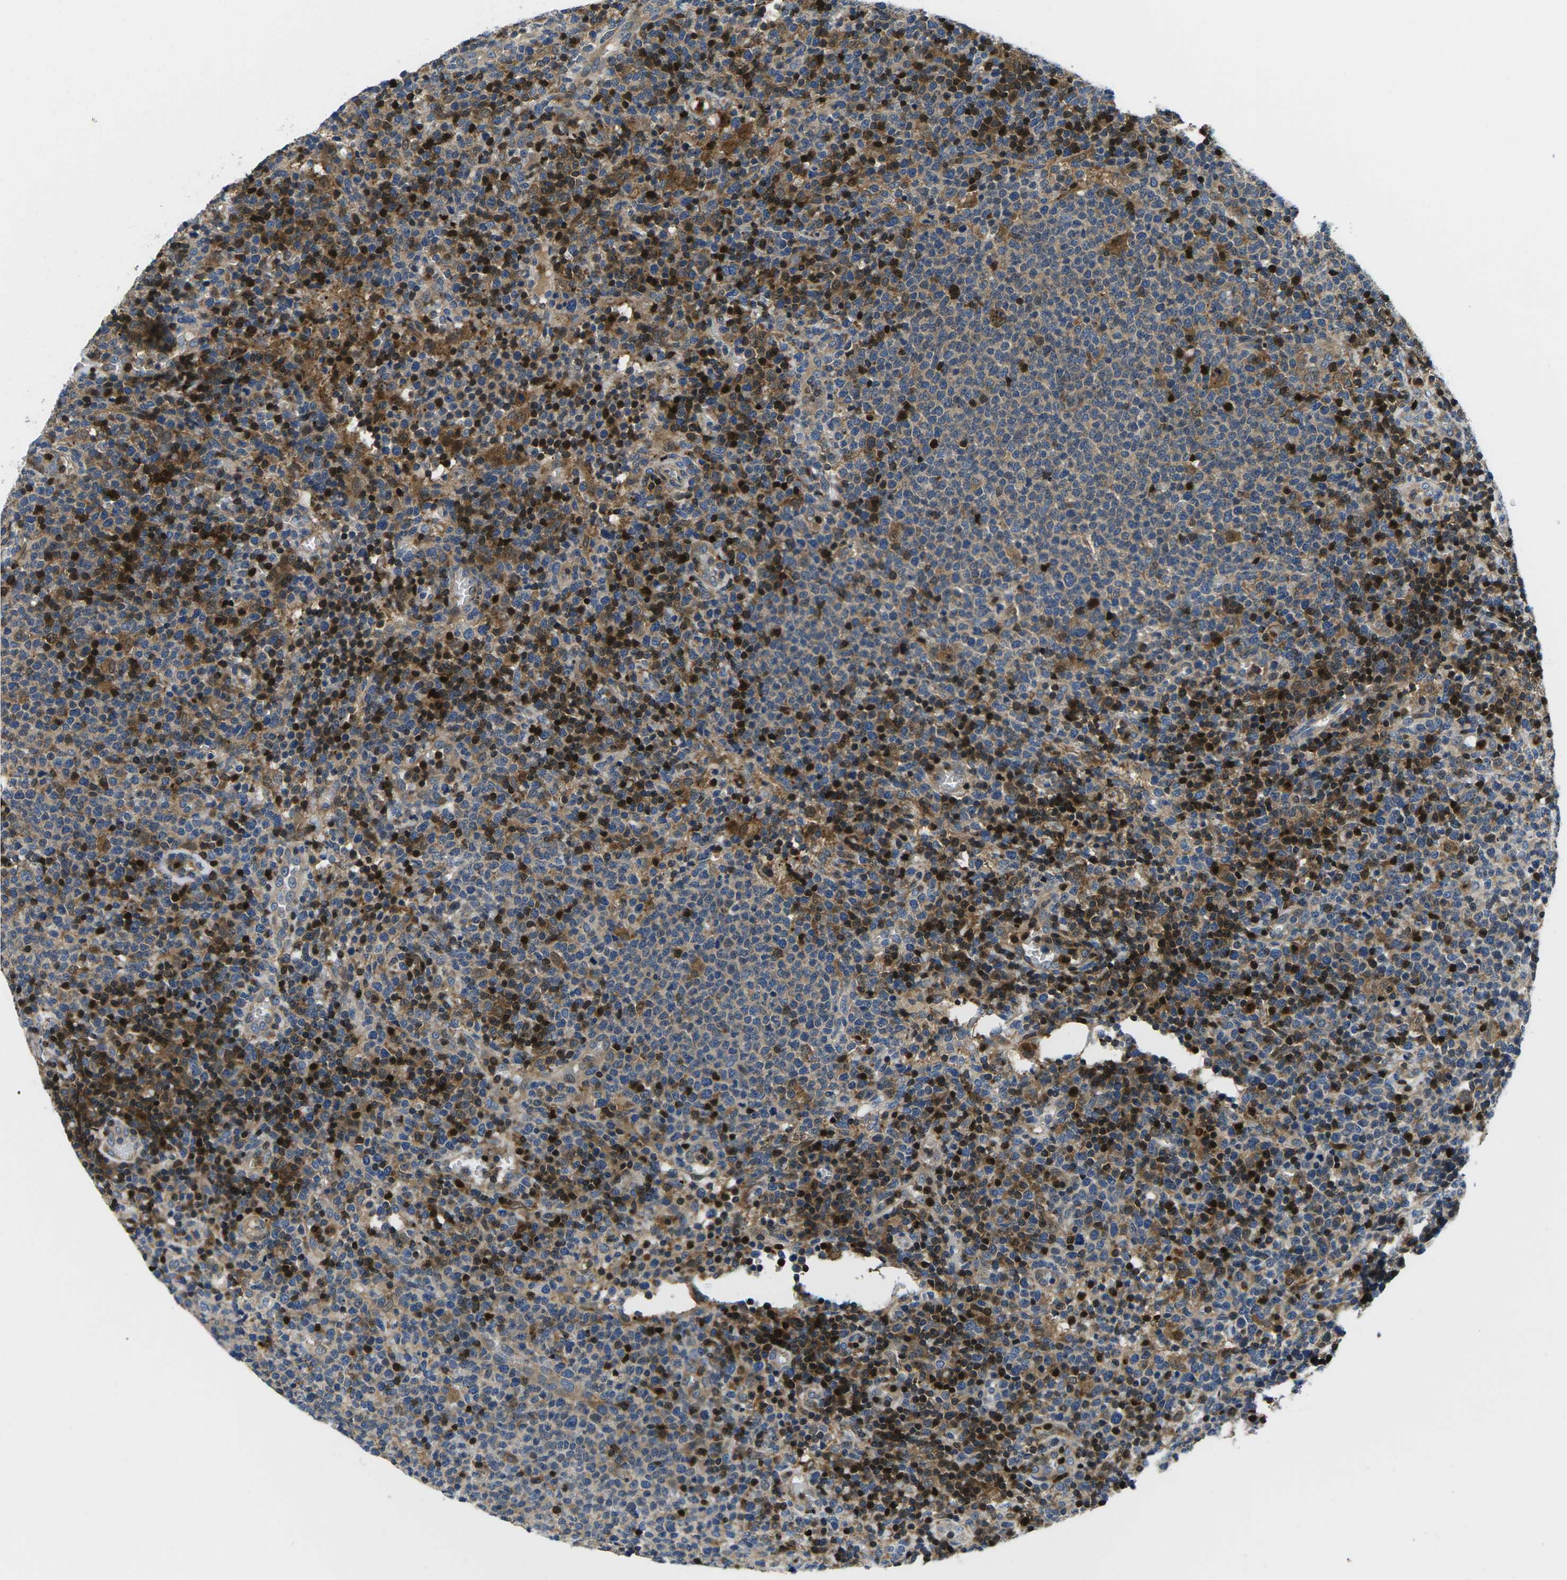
{"staining": {"intensity": "weak", "quantity": "25%-75%", "location": "cytoplasmic/membranous"}, "tissue": "lymphoma", "cell_type": "Tumor cells", "image_type": "cancer", "snomed": [{"axis": "morphology", "description": "Malignant lymphoma, non-Hodgkin's type, High grade"}, {"axis": "topography", "description": "Lymph node"}], "caption": "Immunohistochemical staining of human lymphoma exhibits low levels of weak cytoplasmic/membranous positivity in approximately 25%-75% of tumor cells. The staining was performed using DAB (3,3'-diaminobenzidine), with brown indicating positive protein expression. Nuclei are stained blue with hematoxylin.", "gene": "PLCE1", "patient": {"sex": "male", "age": 61}}